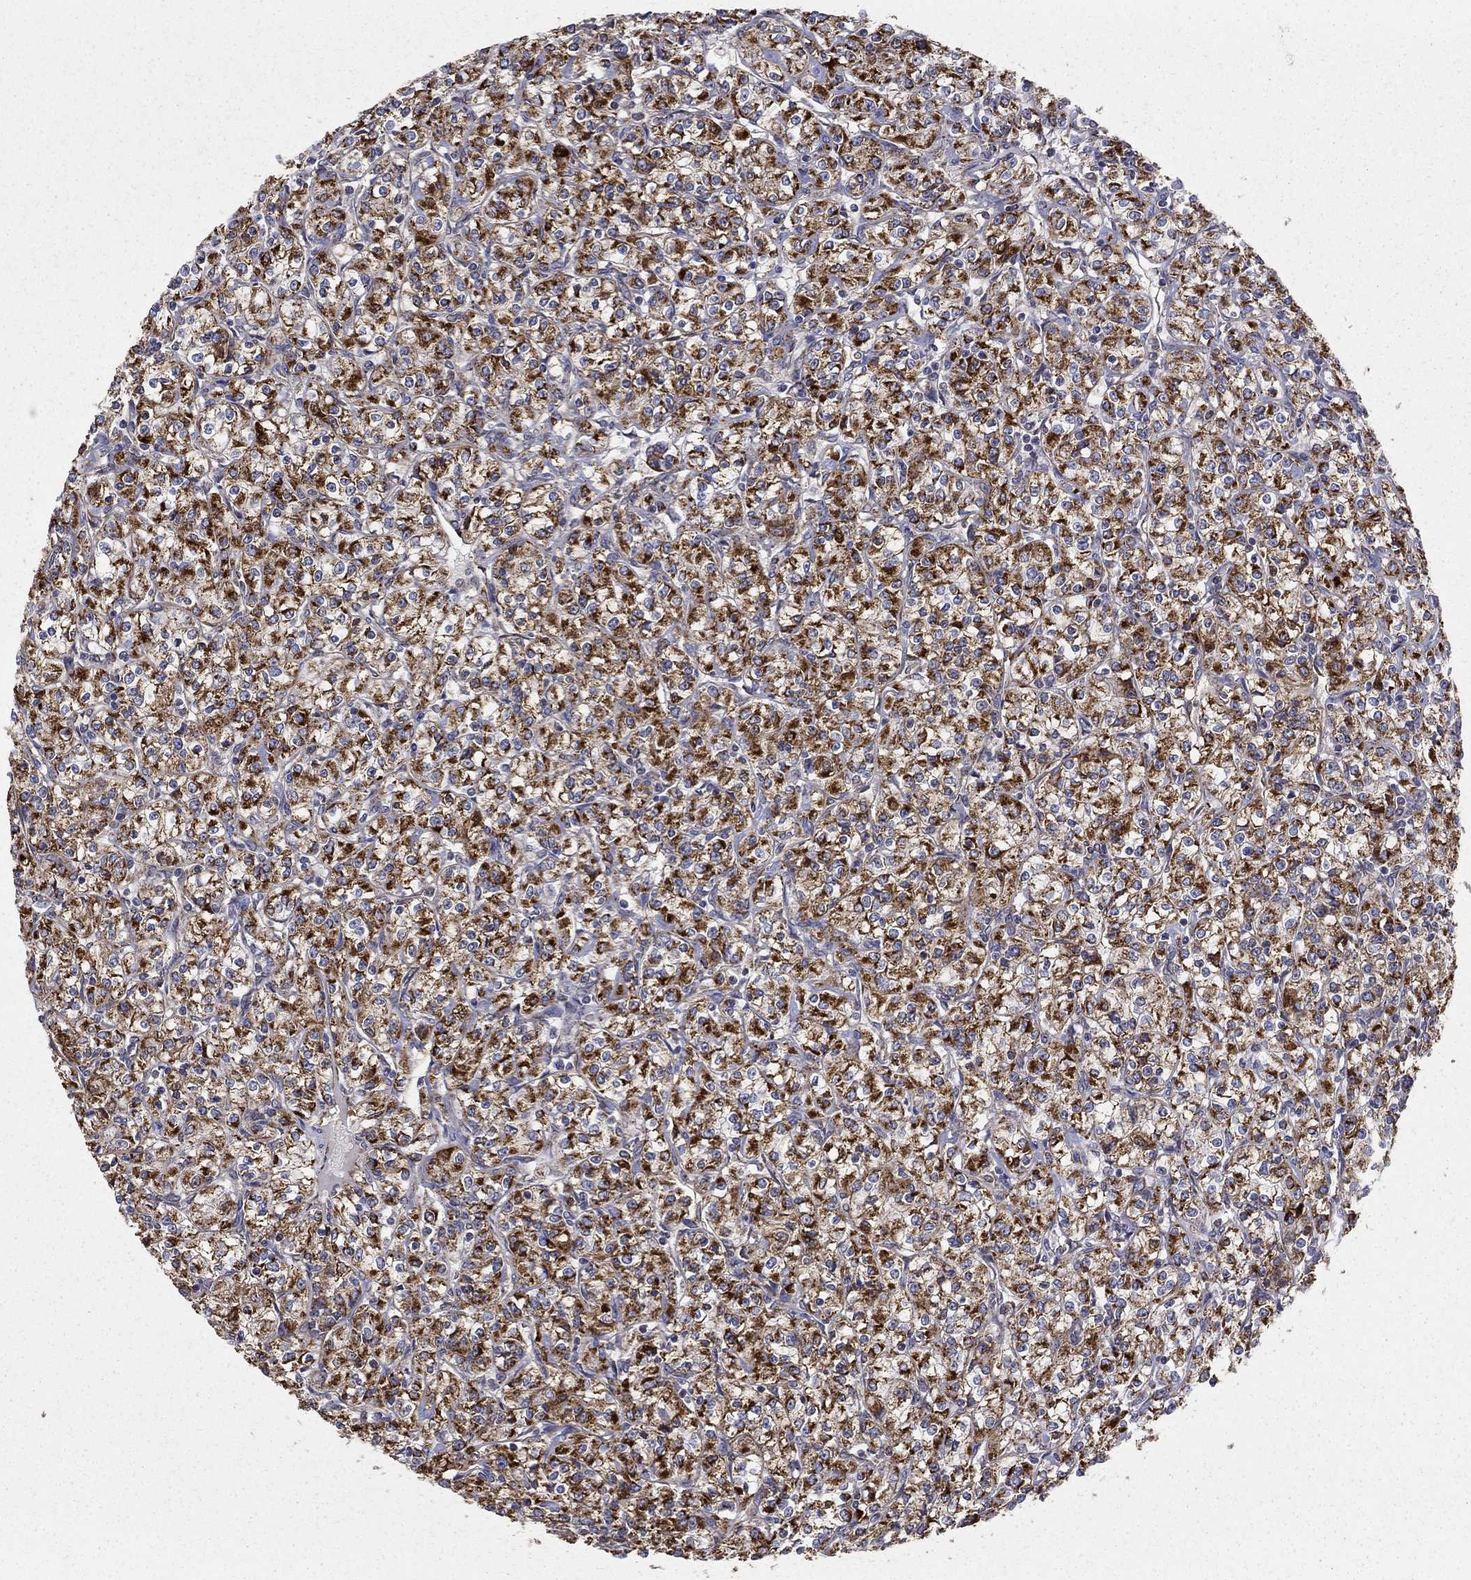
{"staining": {"intensity": "strong", "quantity": ">75%", "location": "cytoplasmic/membranous"}, "tissue": "renal cancer", "cell_type": "Tumor cells", "image_type": "cancer", "snomed": [{"axis": "morphology", "description": "Adenocarcinoma, NOS"}, {"axis": "topography", "description": "Kidney"}], "caption": "This image displays immunohistochemistry (IHC) staining of human renal cancer, with high strong cytoplasmic/membranous staining in about >75% of tumor cells.", "gene": "GCSH", "patient": {"sex": "male", "age": 77}}